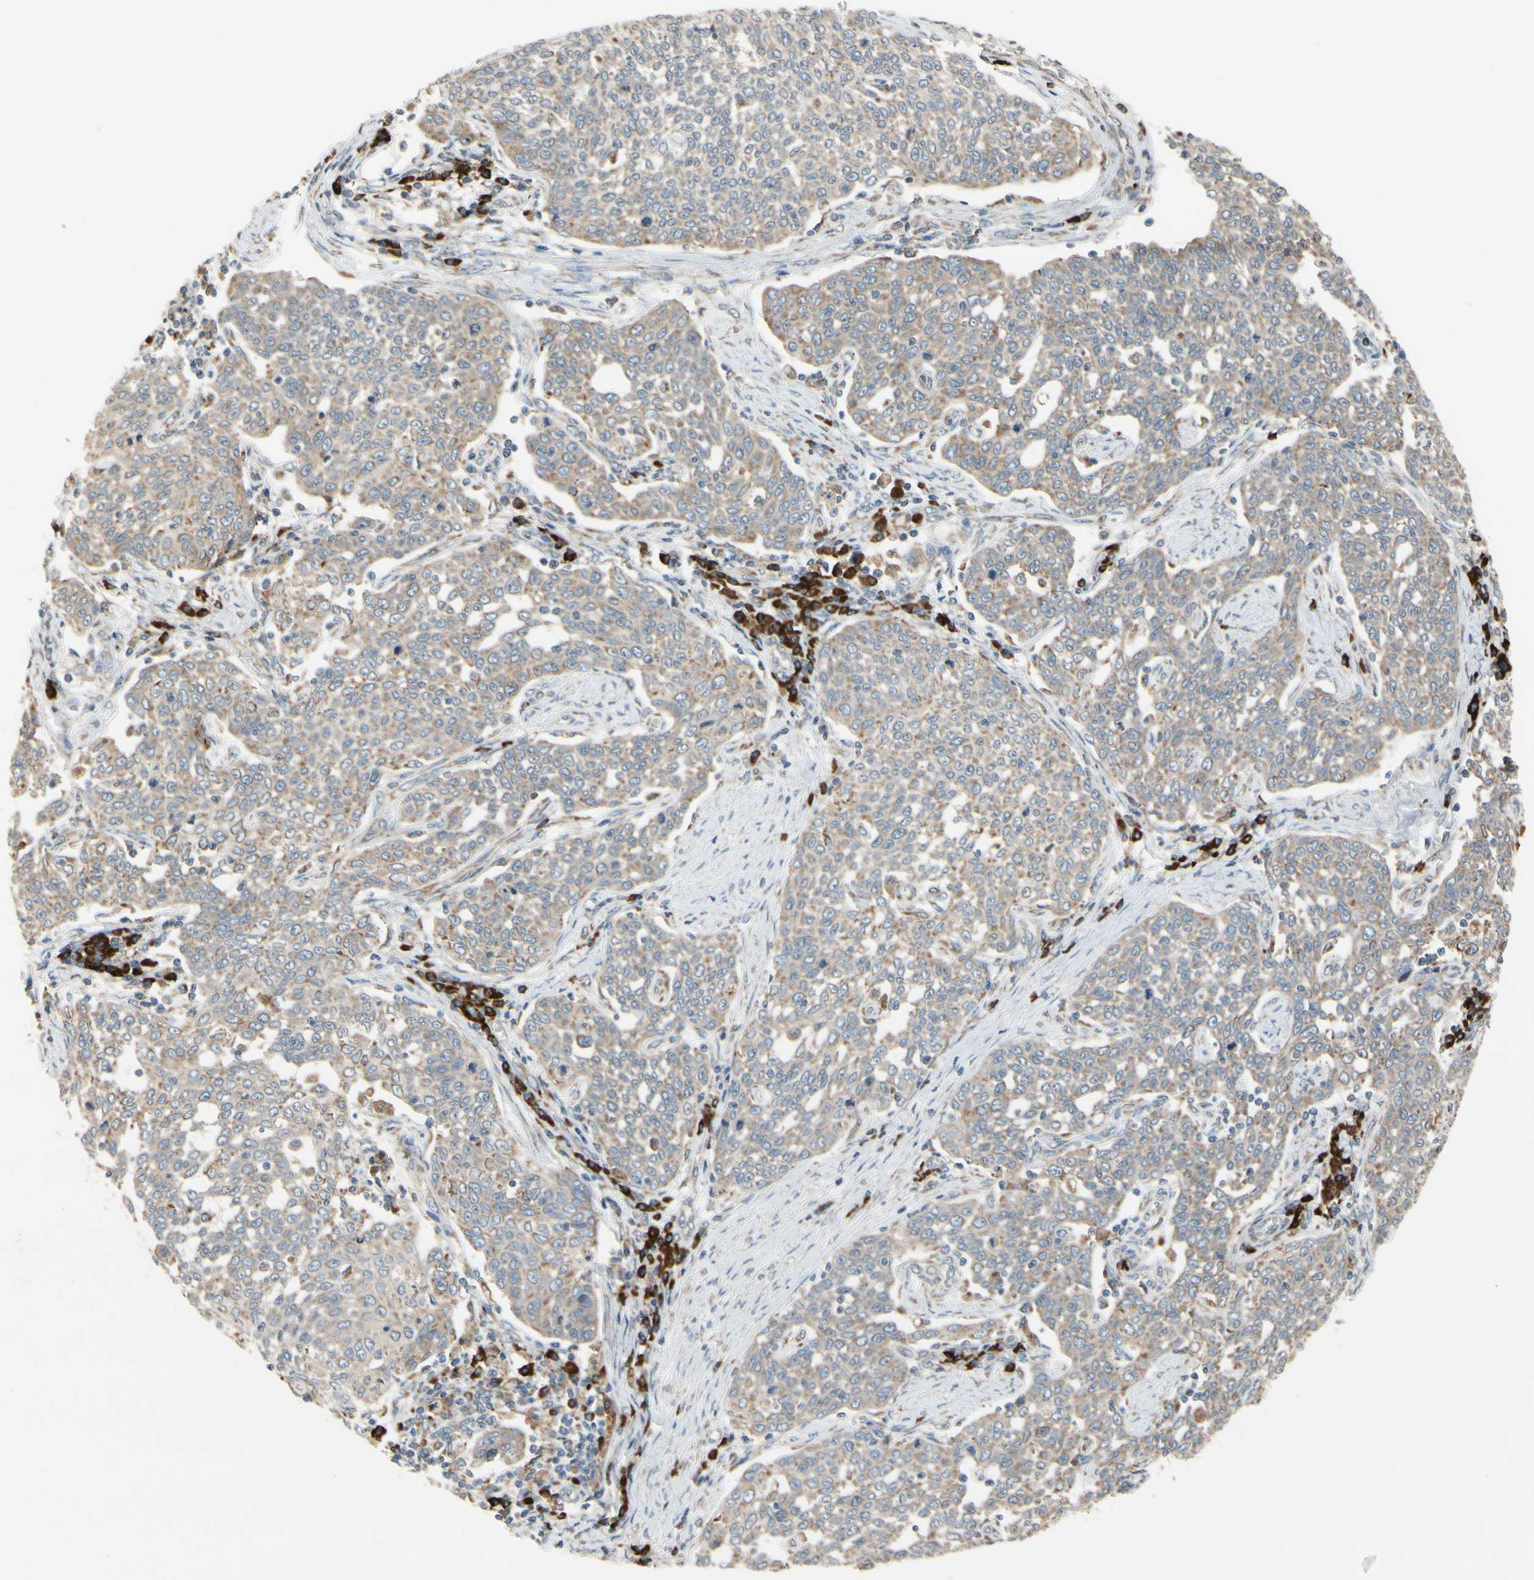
{"staining": {"intensity": "weak", "quantity": "25%-75%", "location": "cytoplasmic/membranous"}, "tissue": "cervical cancer", "cell_type": "Tumor cells", "image_type": "cancer", "snomed": [{"axis": "morphology", "description": "Squamous cell carcinoma, NOS"}, {"axis": "topography", "description": "Cervix"}], "caption": "An image of cervical cancer stained for a protein reveals weak cytoplasmic/membranous brown staining in tumor cells. (Stains: DAB (3,3'-diaminobenzidine) in brown, nuclei in blue, Microscopy: brightfield microscopy at high magnification).", "gene": "RPN2", "patient": {"sex": "female", "age": 34}}